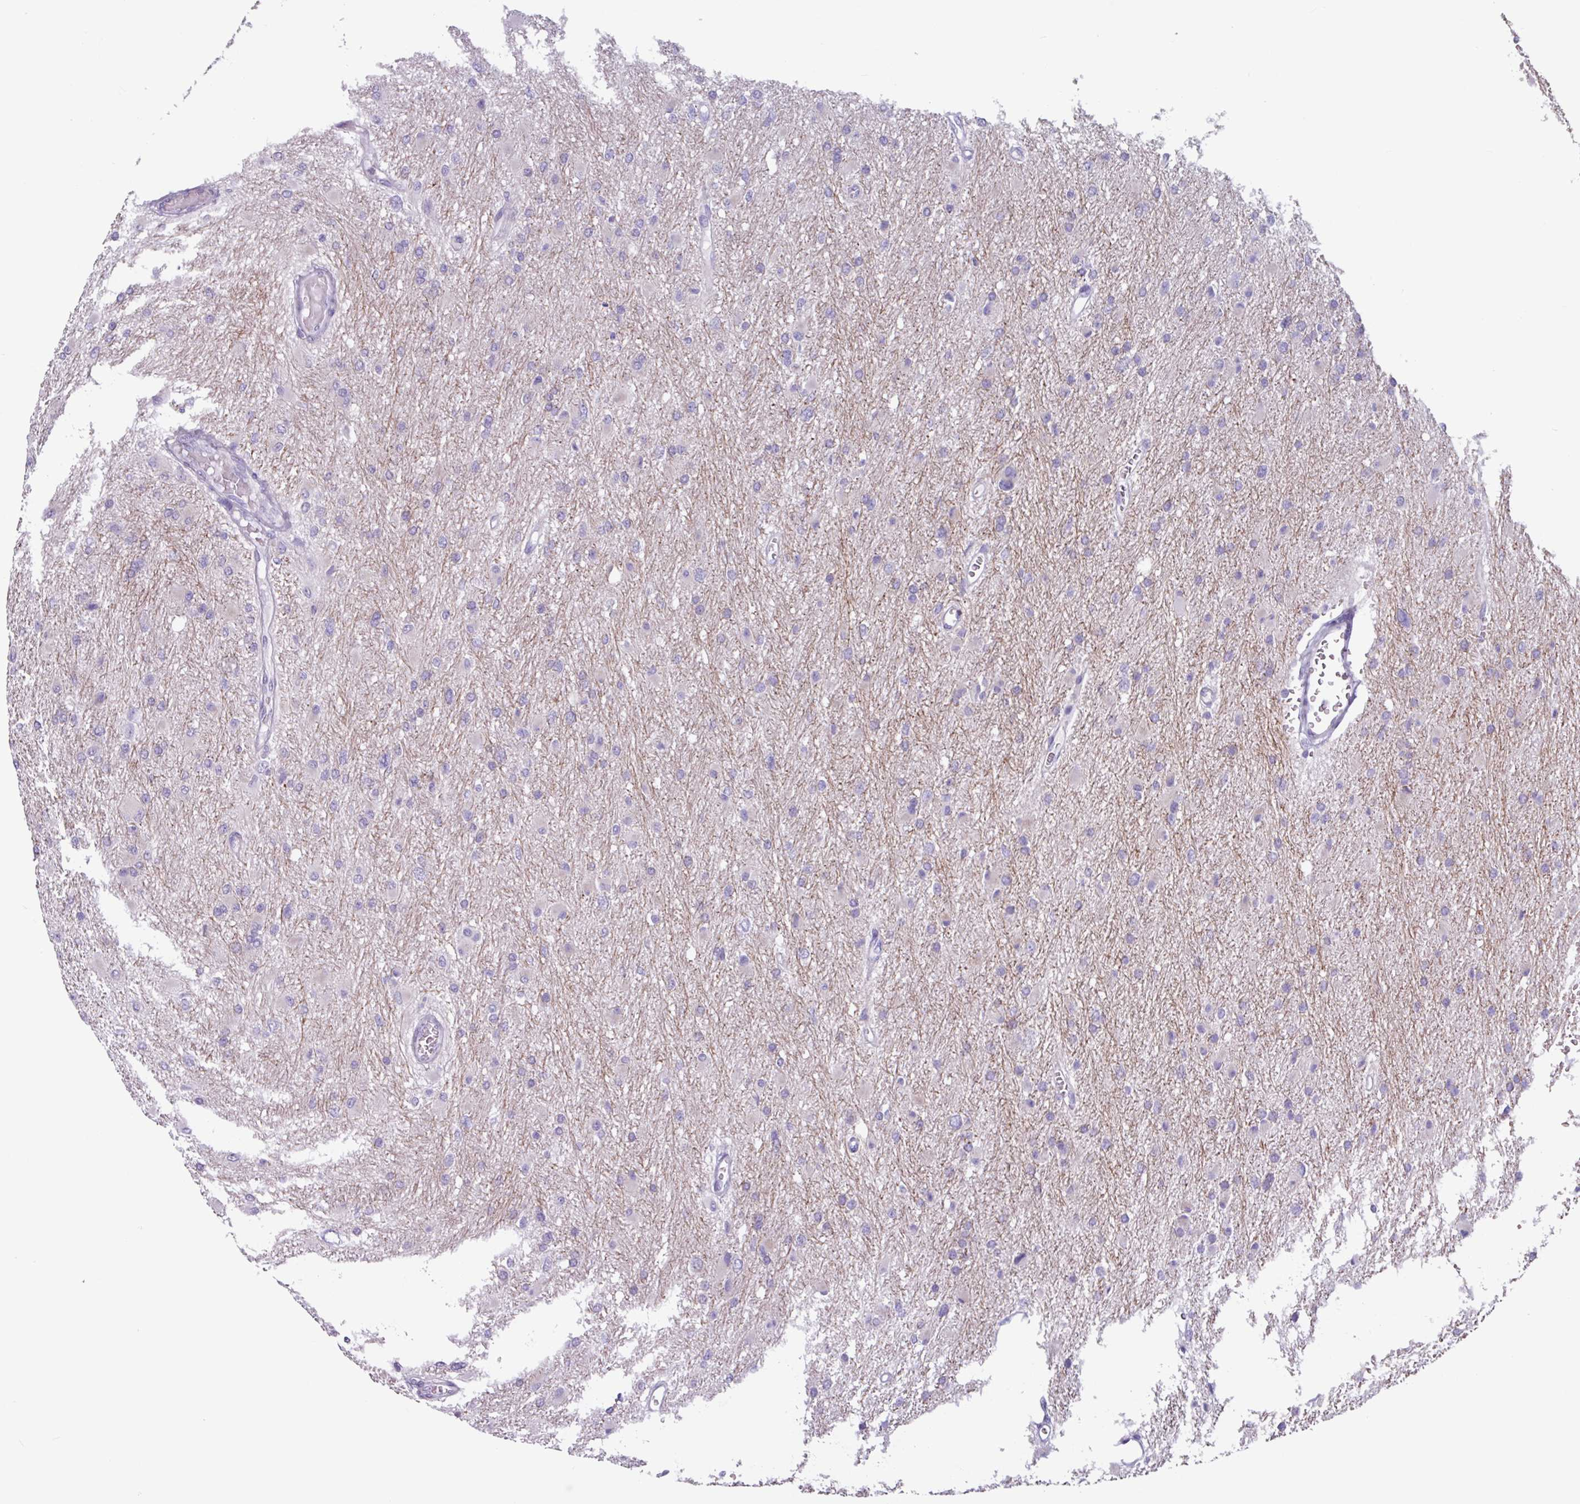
{"staining": {"intensity": "negative", "quantity": "none", "location": "none"}, "tissue": "glioma", "cell_type": "Tumor cells", "image_type": "cancer", "snomed": [{"axis": "morphology", "description": "Glioma, malignant, High grade"}, {"axis": "topography", "description": "Cerebral cortex"}], "caption": "High magnification brightfield microscopy of glioma stained with DAB (3,3'-diaminobenzidine) (brown) and counterstained with hematoxylin (blue): tumor cells show no significant expression.", "gene": "ADGRE1", "patient": {"sex": "female", "age": 36}}